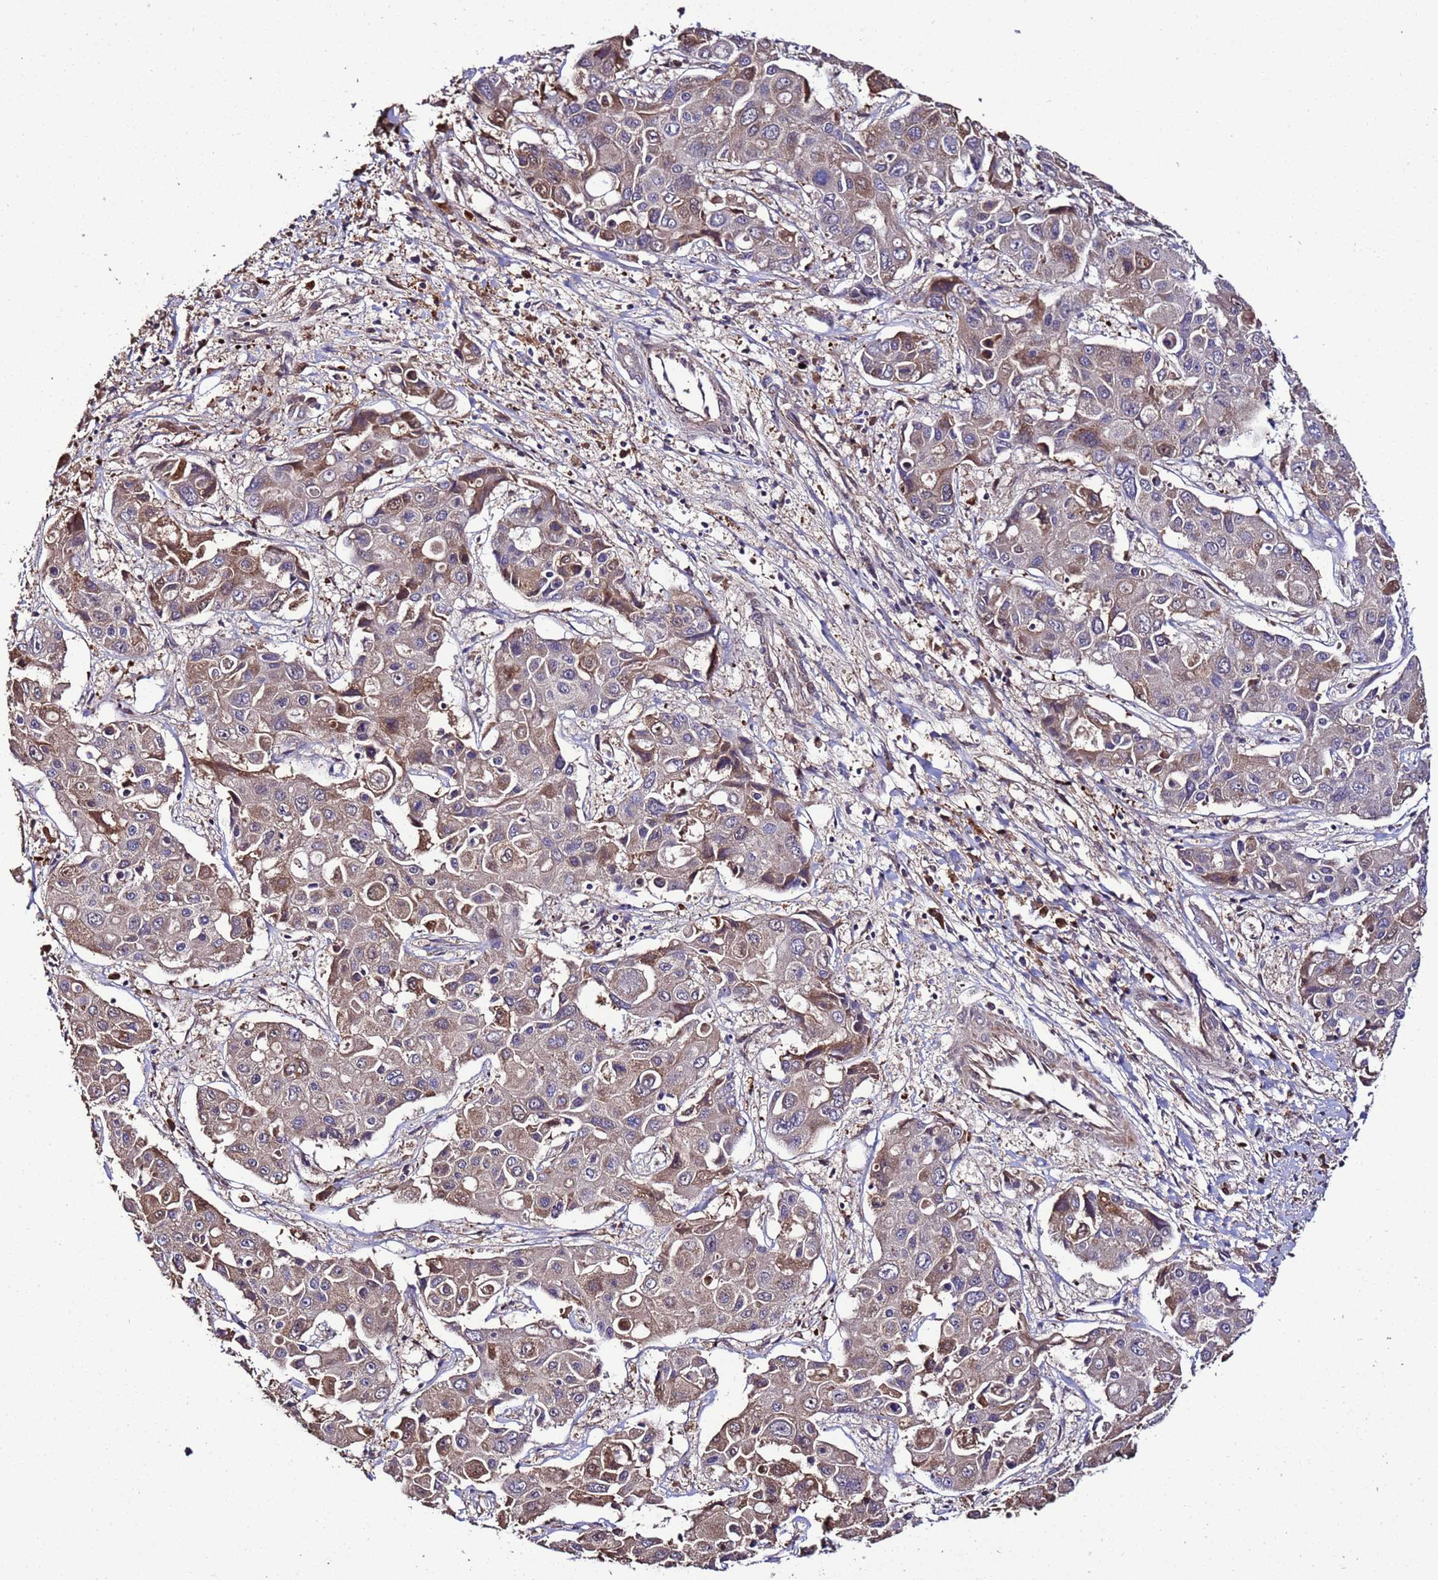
{"staining": {"intensity": "moderate", "quantity": "25%-75%", "location": "cytoplasmic/membranous"}, "tissue": "liver cancer", "cell_type": "Tumor cells", "image_type": "cancer", "snomed": [{"axis": "morphology", "description": "Cholangiocarcinoma"}, {"axis": "topography", "description": "Liver"}], "caption": "Immunohistochemistry (IHC) staining of liver cancer (cholangiocarcinoma), which shows medium levels of moderate cytoplasmic/membranous positivity in approximately 25%-75% of tumor cells indicating moderate cytoplasmic/membranous protein staining. The staining was performed using DAB (3,3'-diaminobenzidine) (brown) for protein detection and nuclei were counterstained in hematoxylin (blue).", "gene": "WNK4", "patient": {"sex": "male", "age": 67}}